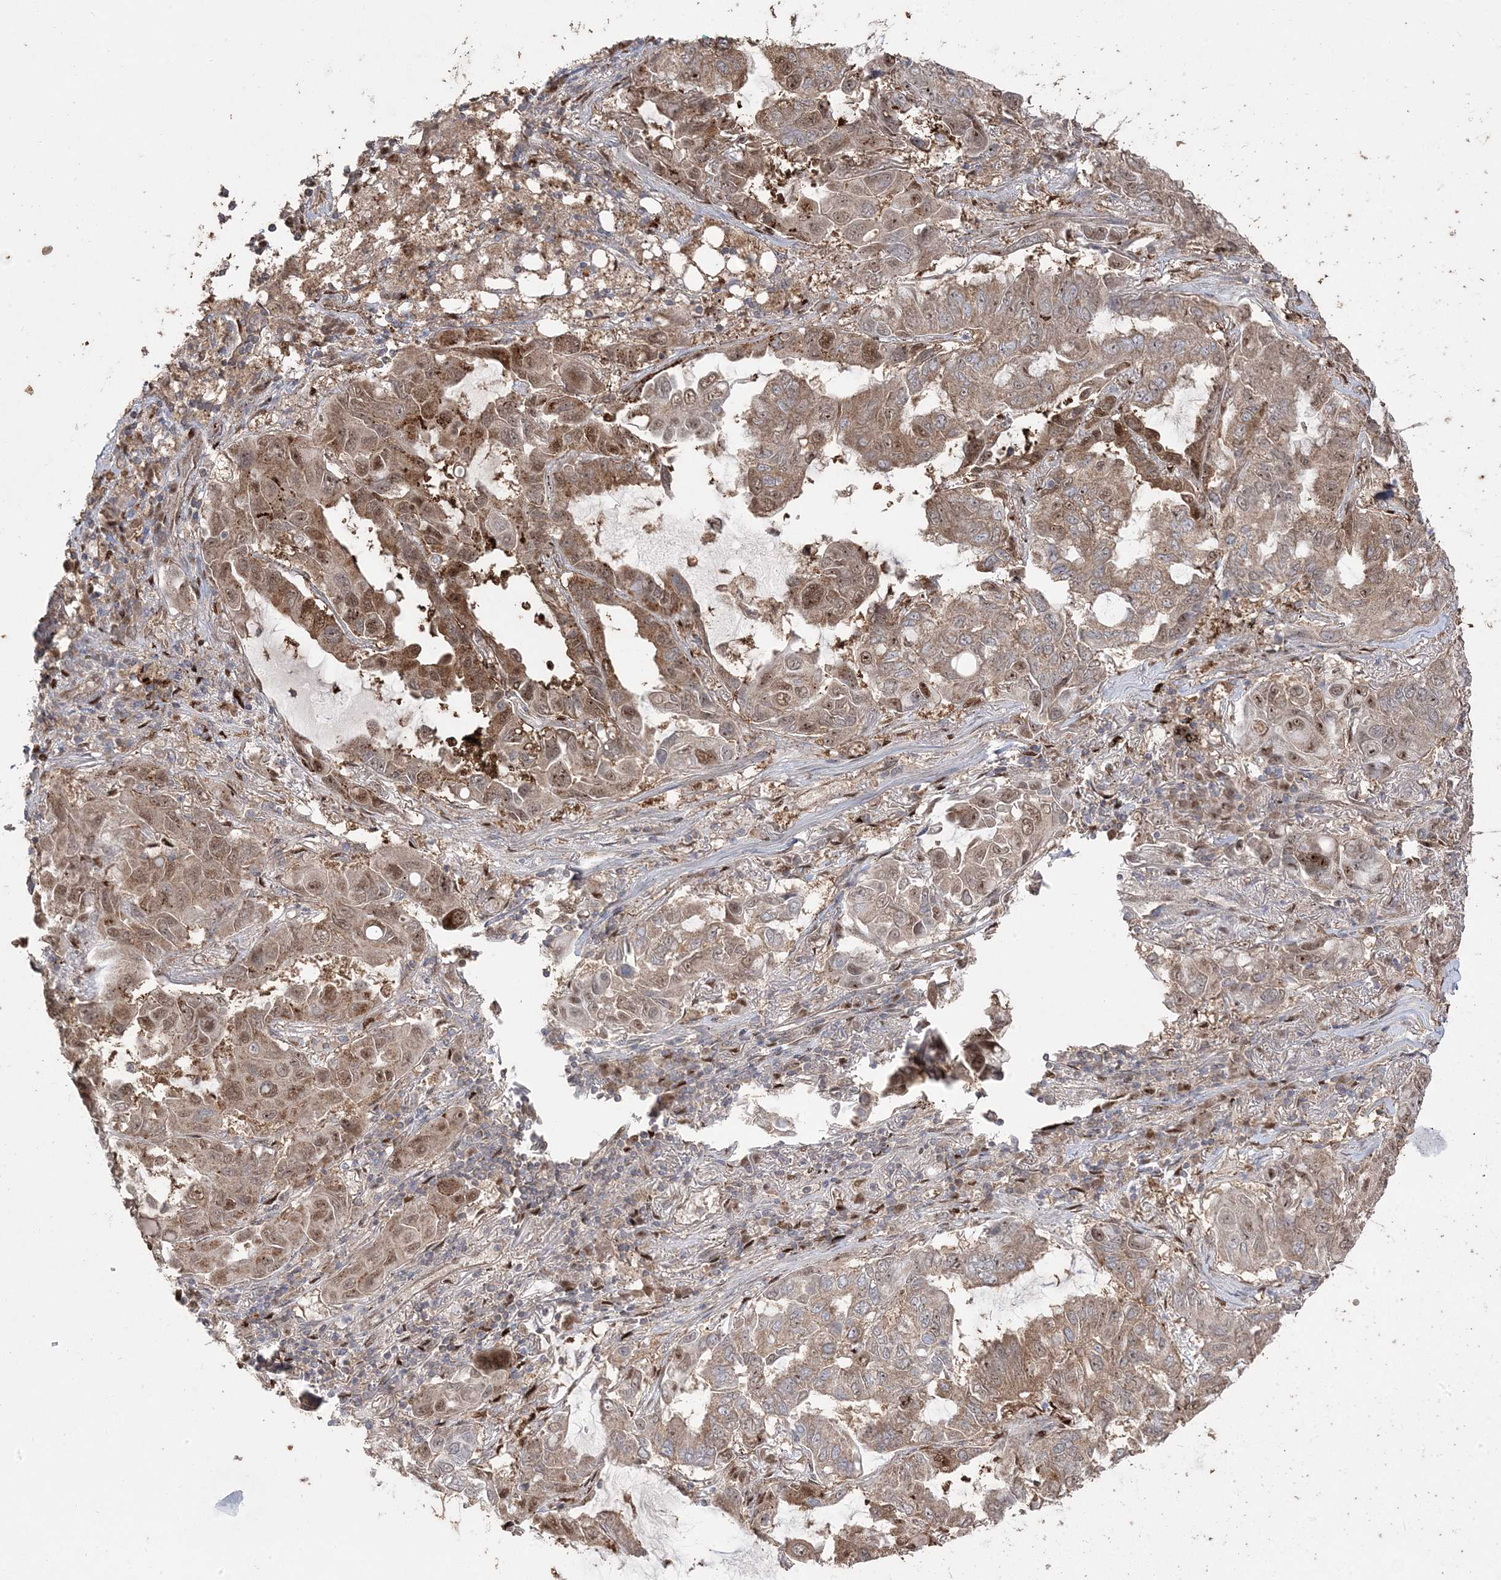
{"staining": {"intensity": "moderate", "quantity": ">75%", "location": "cytoplasmic/membranous,nuclear"}, "tissue": "lung cancer", "cell_type": "Tumor cells", "image_type": "cancer", "snomed": [{"axis": "morphology", "description": "Adenocarcinoma, NOS"}, {"axis": "topography", "description": "Lung"}], "caption": "There is medium levels of moderate cytoplasmic/membranous and nuclear positivity in tumor cells of lung adenocarcinoma, as demonstrated by immunohistochemical staining (brown color).", "gene": "PPOX", "patient": {"sex": "male", "age": 64}}